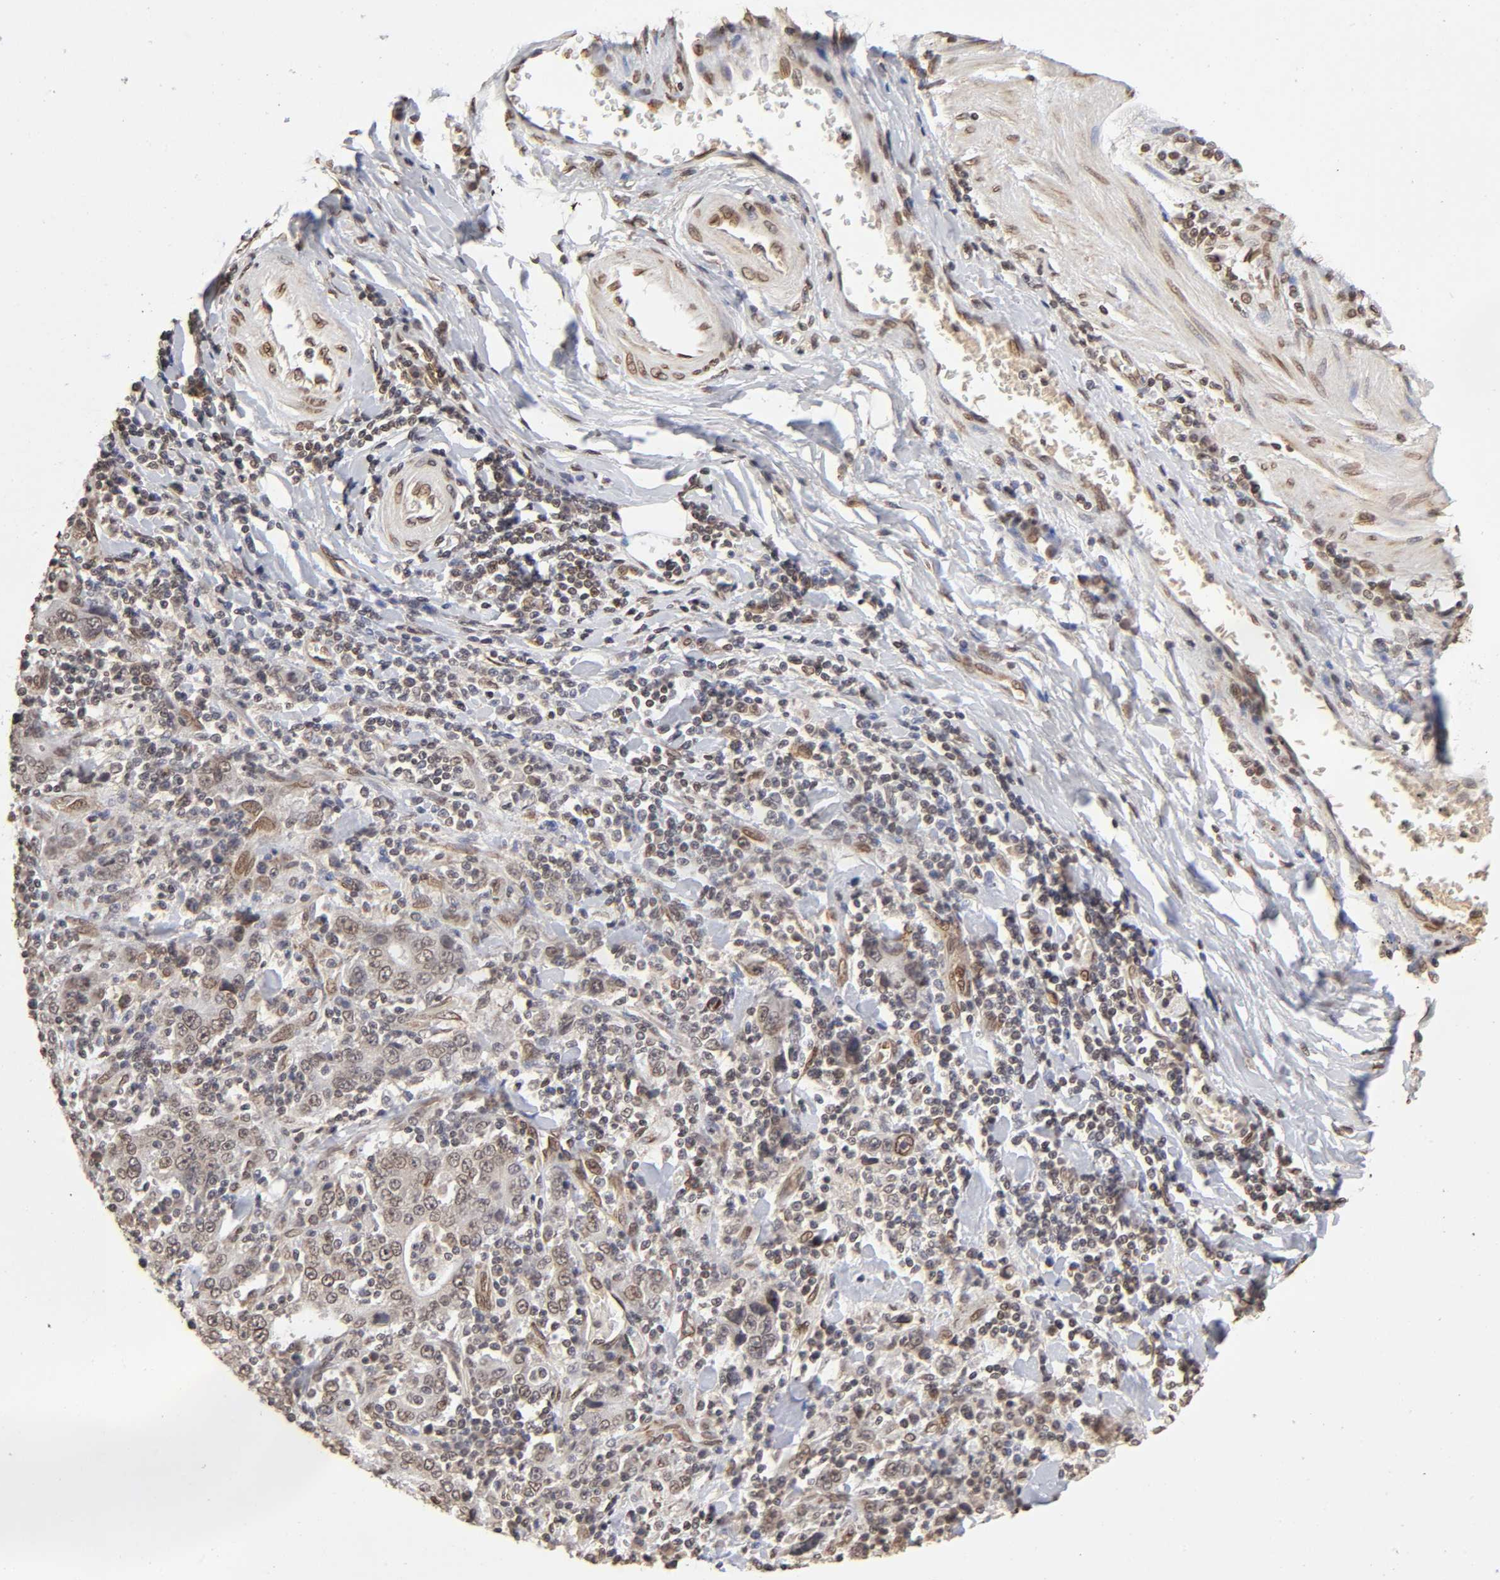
{"staining": {"intensity": "weak", "quantity": "<25%", "location": "cytoplasmic/membranous,nuclear"}, "tissue": "stomach cancer", "cell_type": "Tumor cells", "image_type": "cancer", "snomed": [{"axis": "morphology", "description": "Normal tissue, NOS"}, {"axis": "morphology", "description": "Adenocarcinoma, NOS"}, {"axis": "topography", "description": "Stomach, upper"}, {"axis": "topography", "description": "Stomach"}], "caption": "Adenocarcinoma (stomach) stained for a protein using IHC displays no positivity tumor cells.", "gene": "MLLT6", "patient": {"sex": "male", "age": 59}}